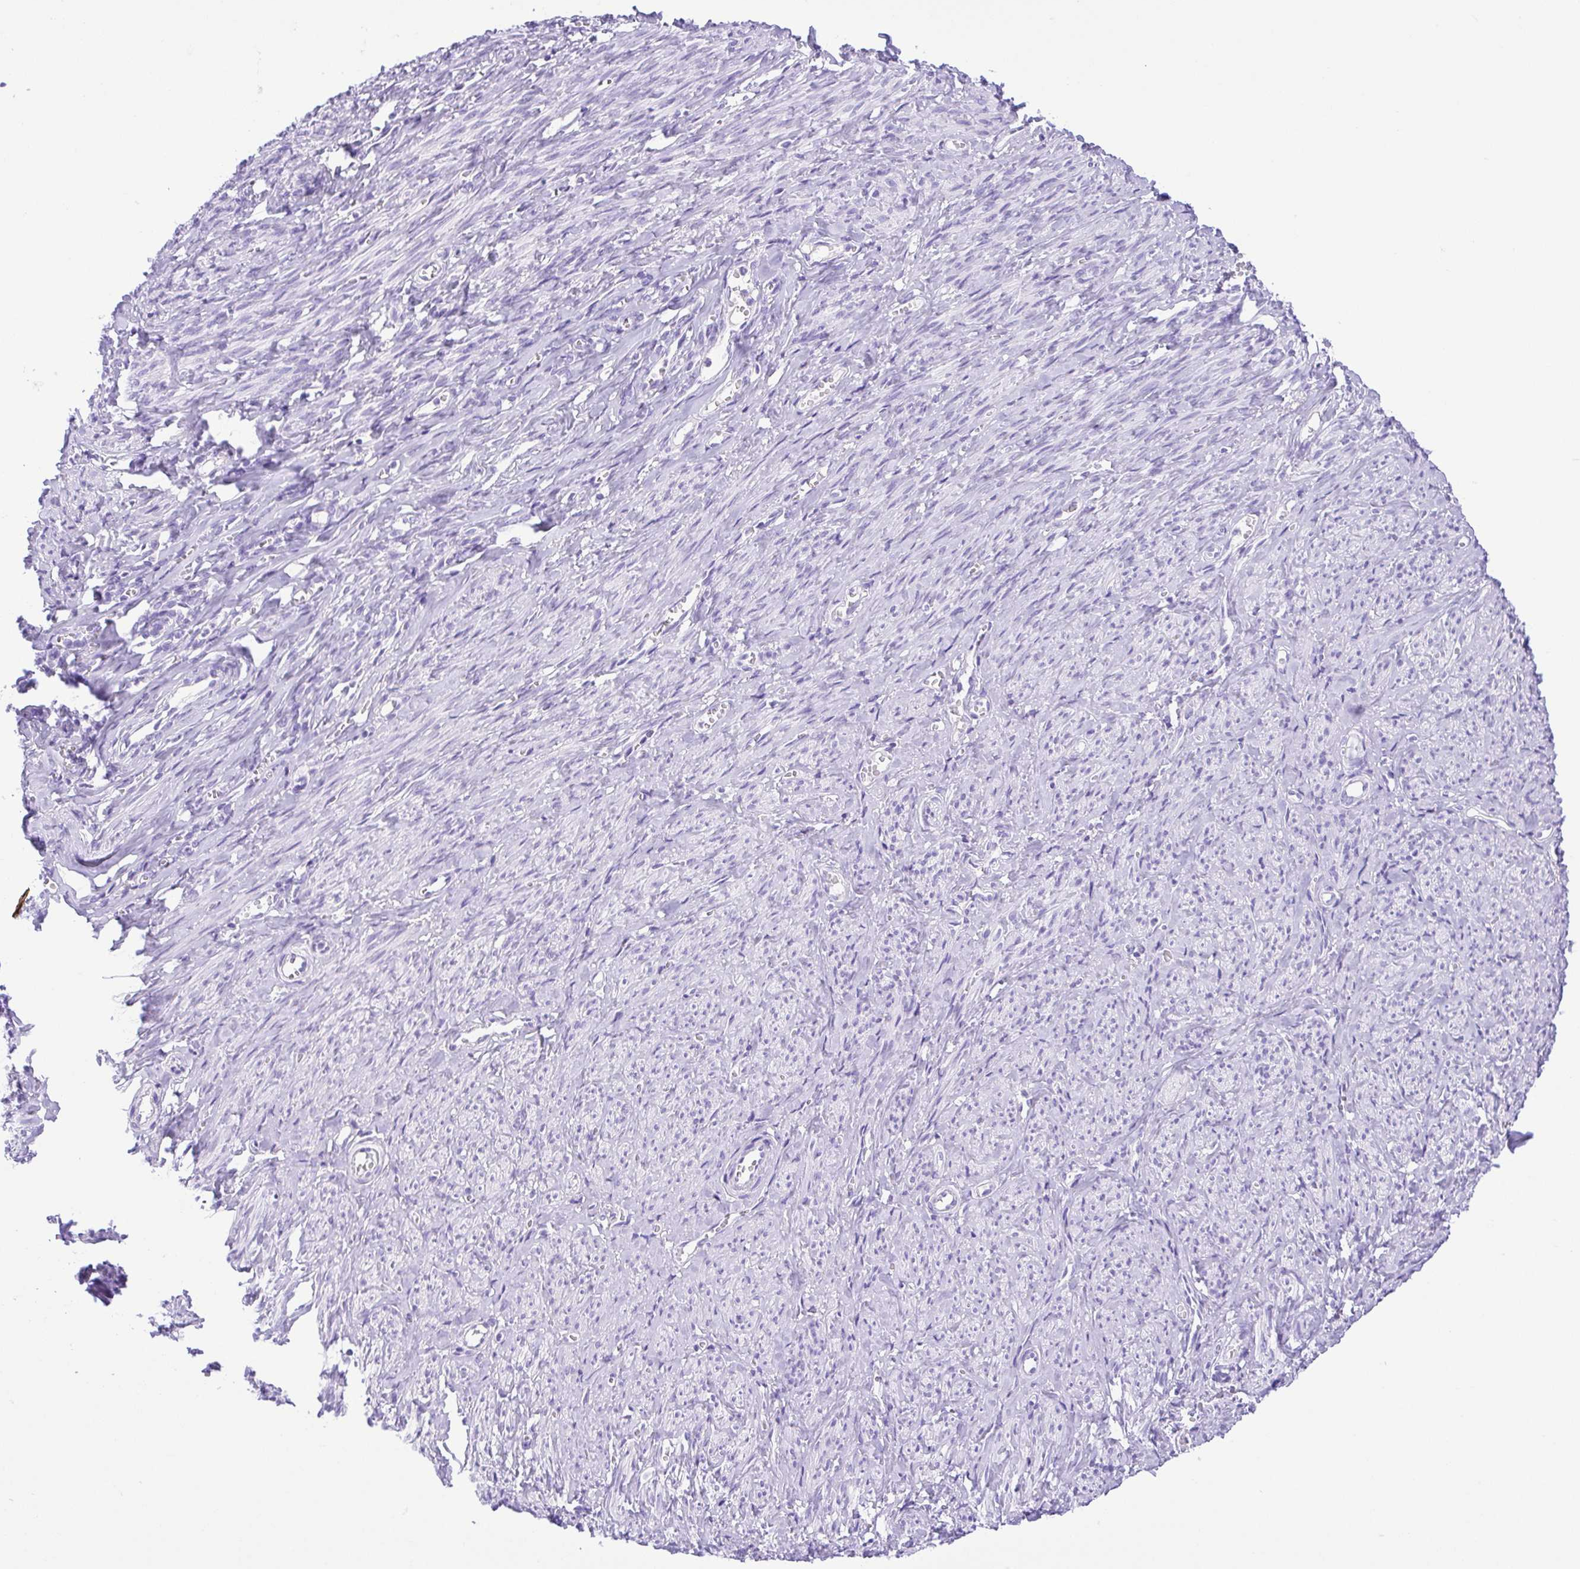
{"staining": {"intensity": "negative", "quantity": "none", "location": "none"}, "tissue": "smooth muscle", "cell_type": "Smooth muscle cells", "image_type": "normal", "snomed": [{"axis": "morphology", "description": "Normal tissue, NOS"}, {"axis": "topography", "description": "Smooth muscle"}], "caption": "Smooth muscle cells show no significant protein expression in unremarkable smooth muscle. (Brightfield microscopy of DAB (3,3'-diaminobenzidine) IHC at high magnification).", "gene": "CDSN", "patient": {"sex": "female", "age": 65}}